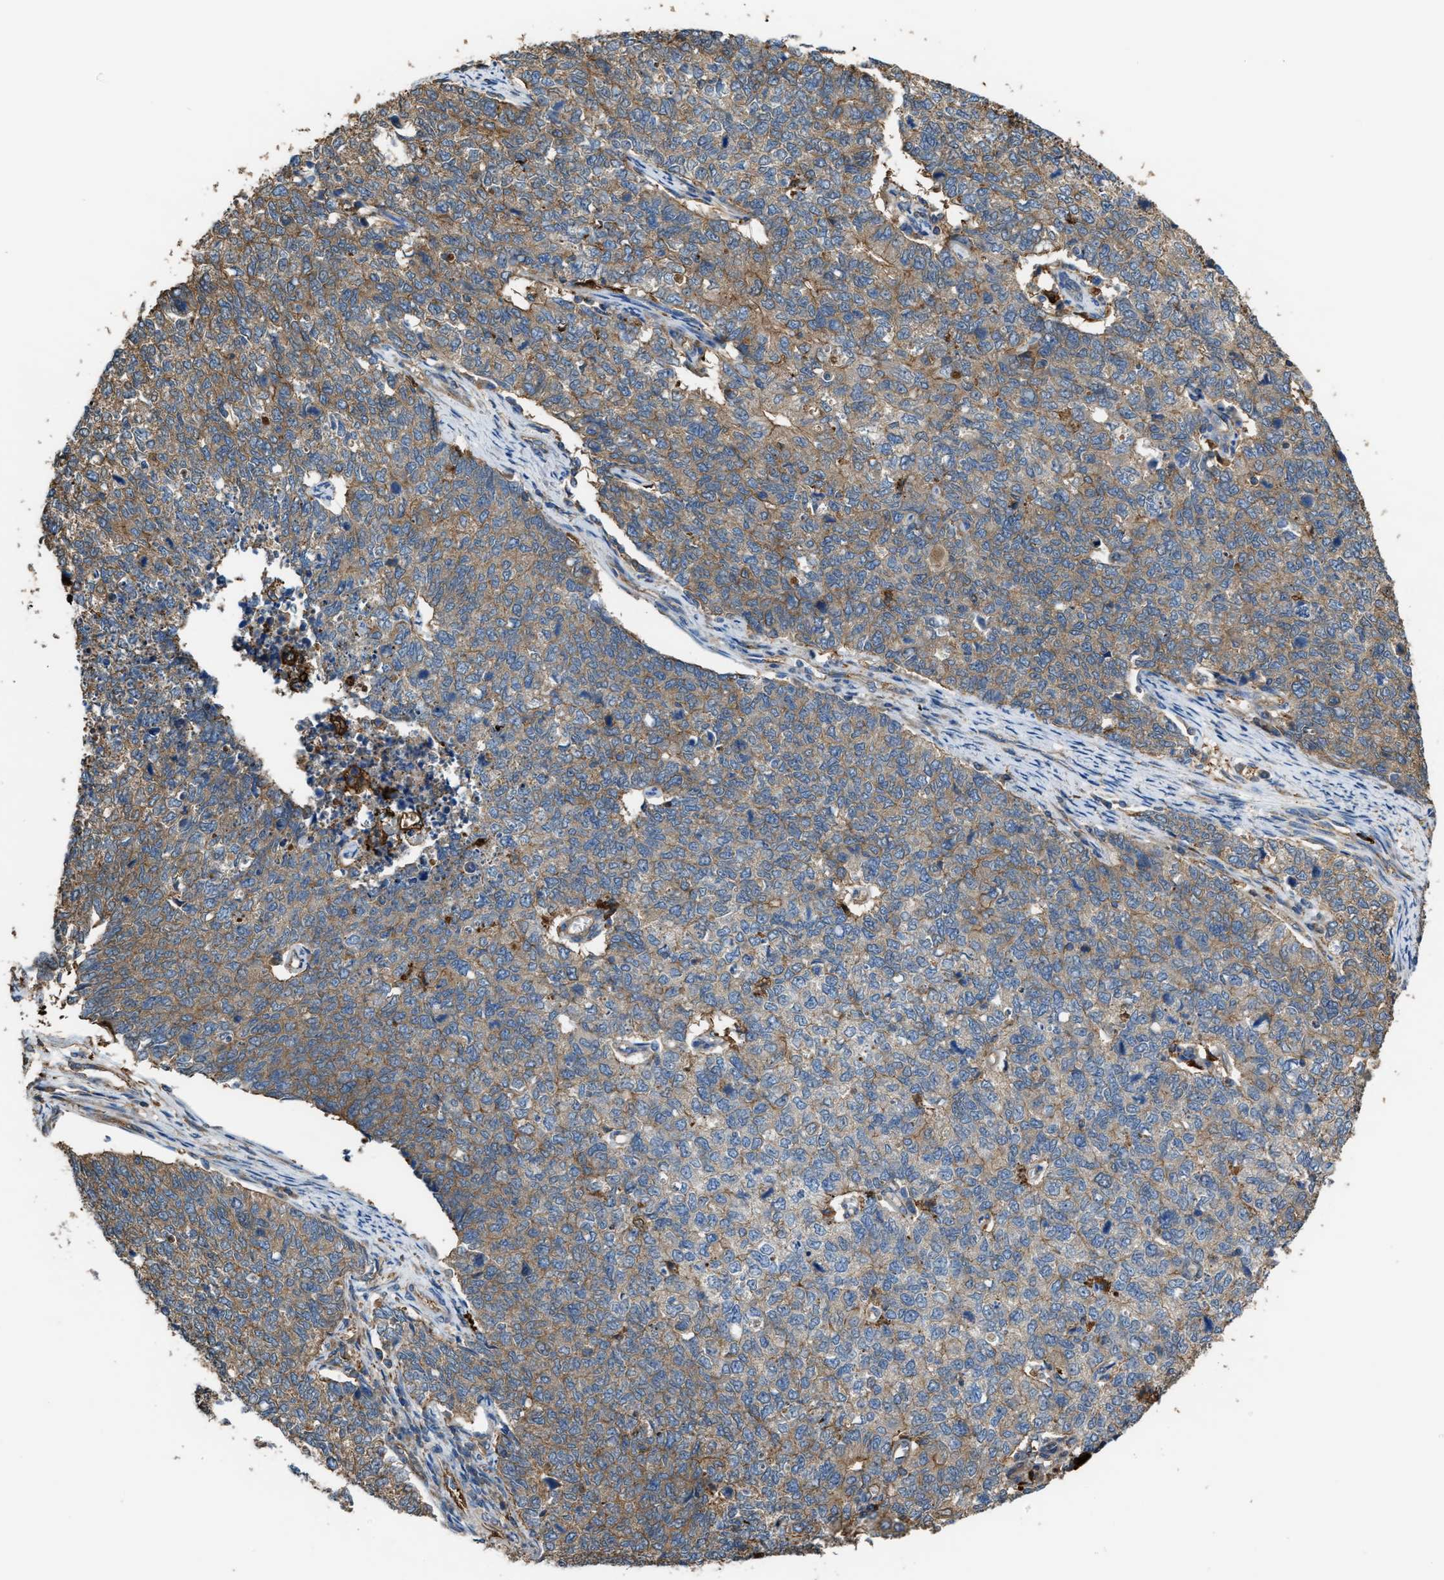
{"staining": {"intensity": "moderate", "quantity": ">75%", "location": "cytoplasmic/membranous"}, "tissue": "cervical cancer", "cell_type": "Tumor cells", "image_type": "cancer", "snomed": [{"axis": "morphology", "description": "Squamous cell carcinoma, NOS"}, {"axis": "topography", "description": "Cervix"}], "caption": "Protein expression analysis of human cervical cancer (squamous cell carcinoma) reveals moderate cytoplasmic/membranous positivity in approximately >75% of tumor cells.", "gene": "ATIC", "patient": {"sex": "female", "age": 63}}